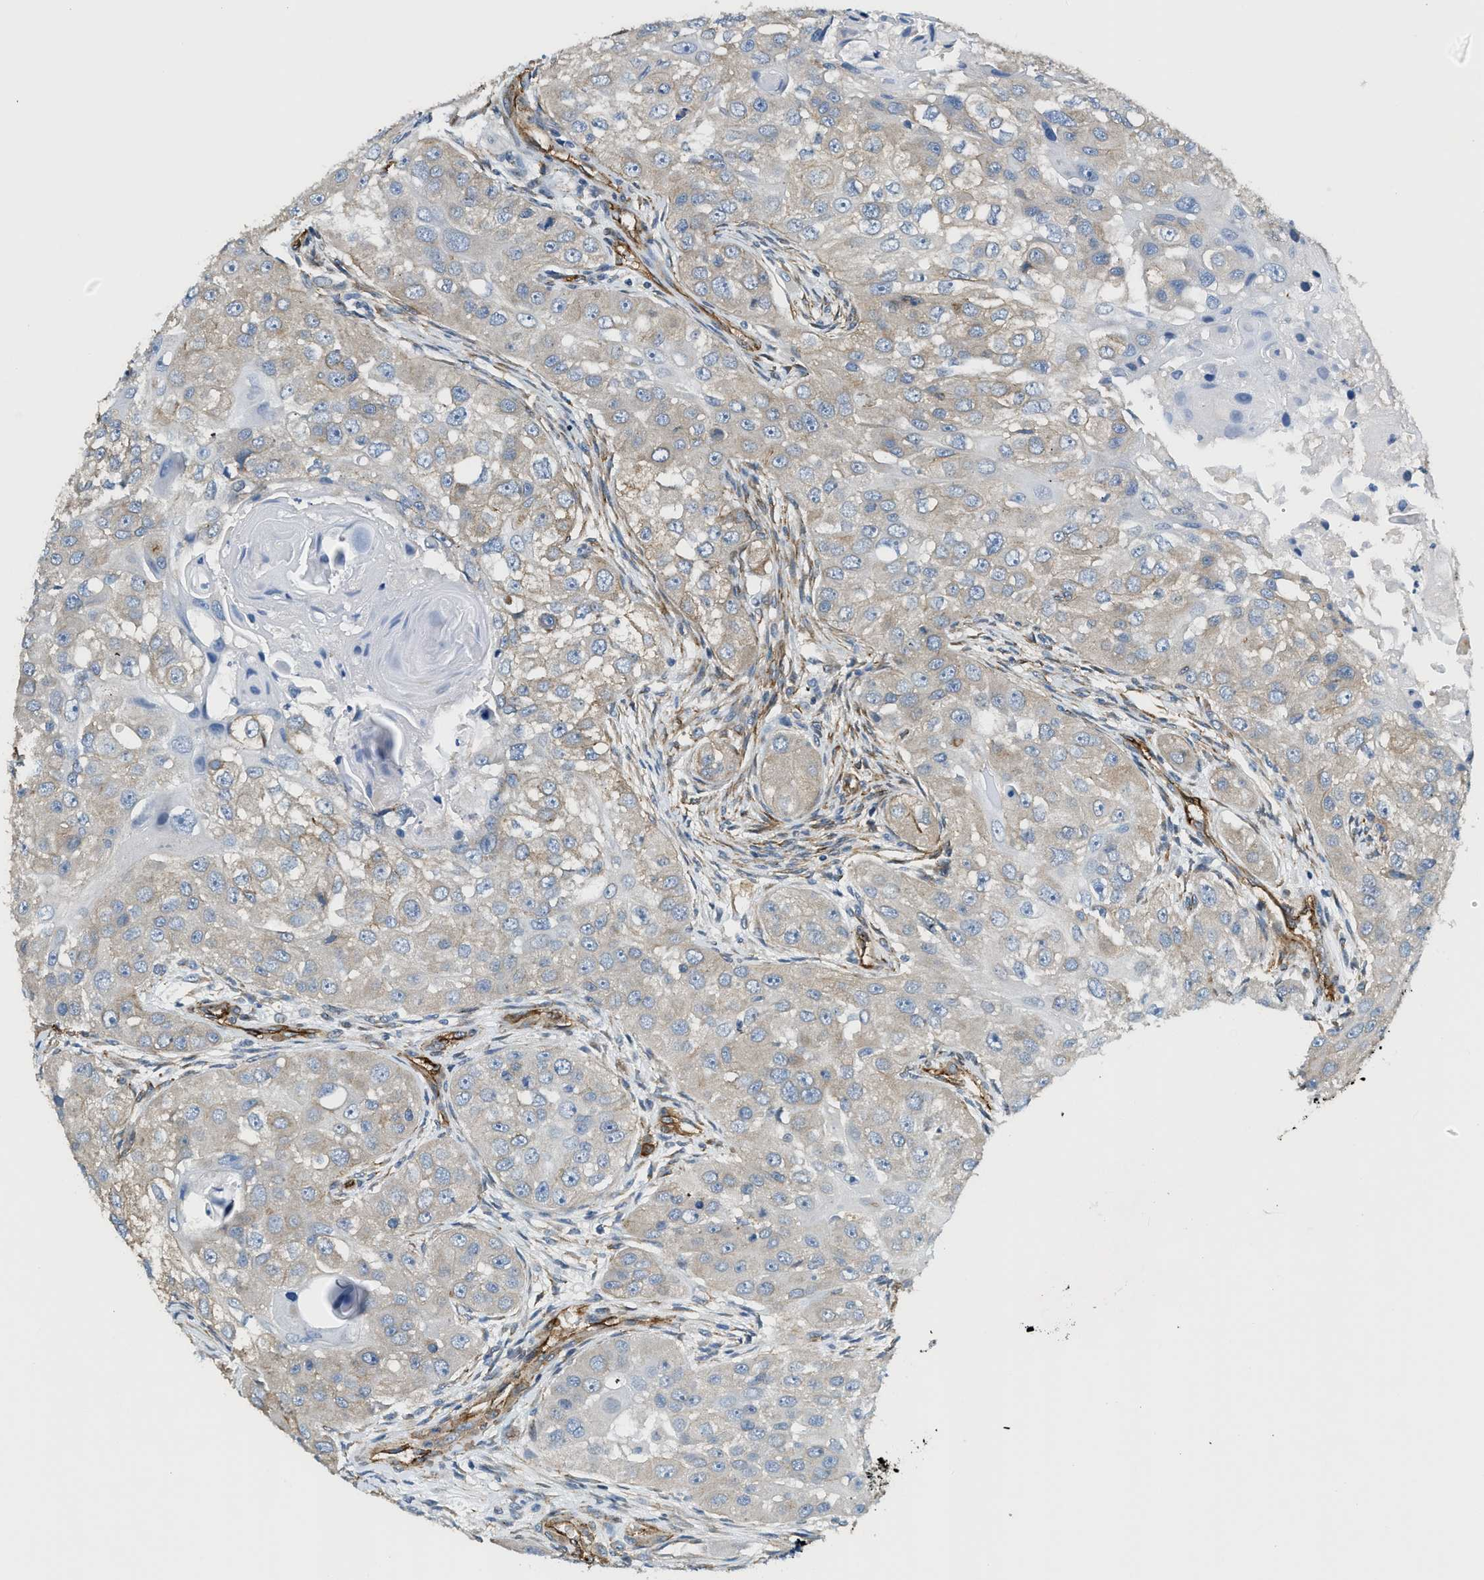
{"staining": {"intensity": "weak", "quantity": ">75%", "location": "cytoplasmic/membranous"}, "tissue": "head and neck cancer", "cell_type": "Tumor cells", "image_type": "cancer", "snomed": [{"axis": "morphology", "description": "Normal tissue, NOS"}, {"axis": "morphology", "description": "Squamous cell carcinoma, NOS"}, {"axis": "topography", "description": "Skeletal muscle"}, {"axis": "topography", "description": "Head-Neck"}], "caption": "Weak cytoplasmic/membranous protein expression is seen in about >75% of tumor cells in head and neck squamous cell carcinoma. (brown staining indicates protein expression, while blue staining denotes nuclei).", "gene": "TMEM43", "patient": {"sex": "male", "age": 51}}